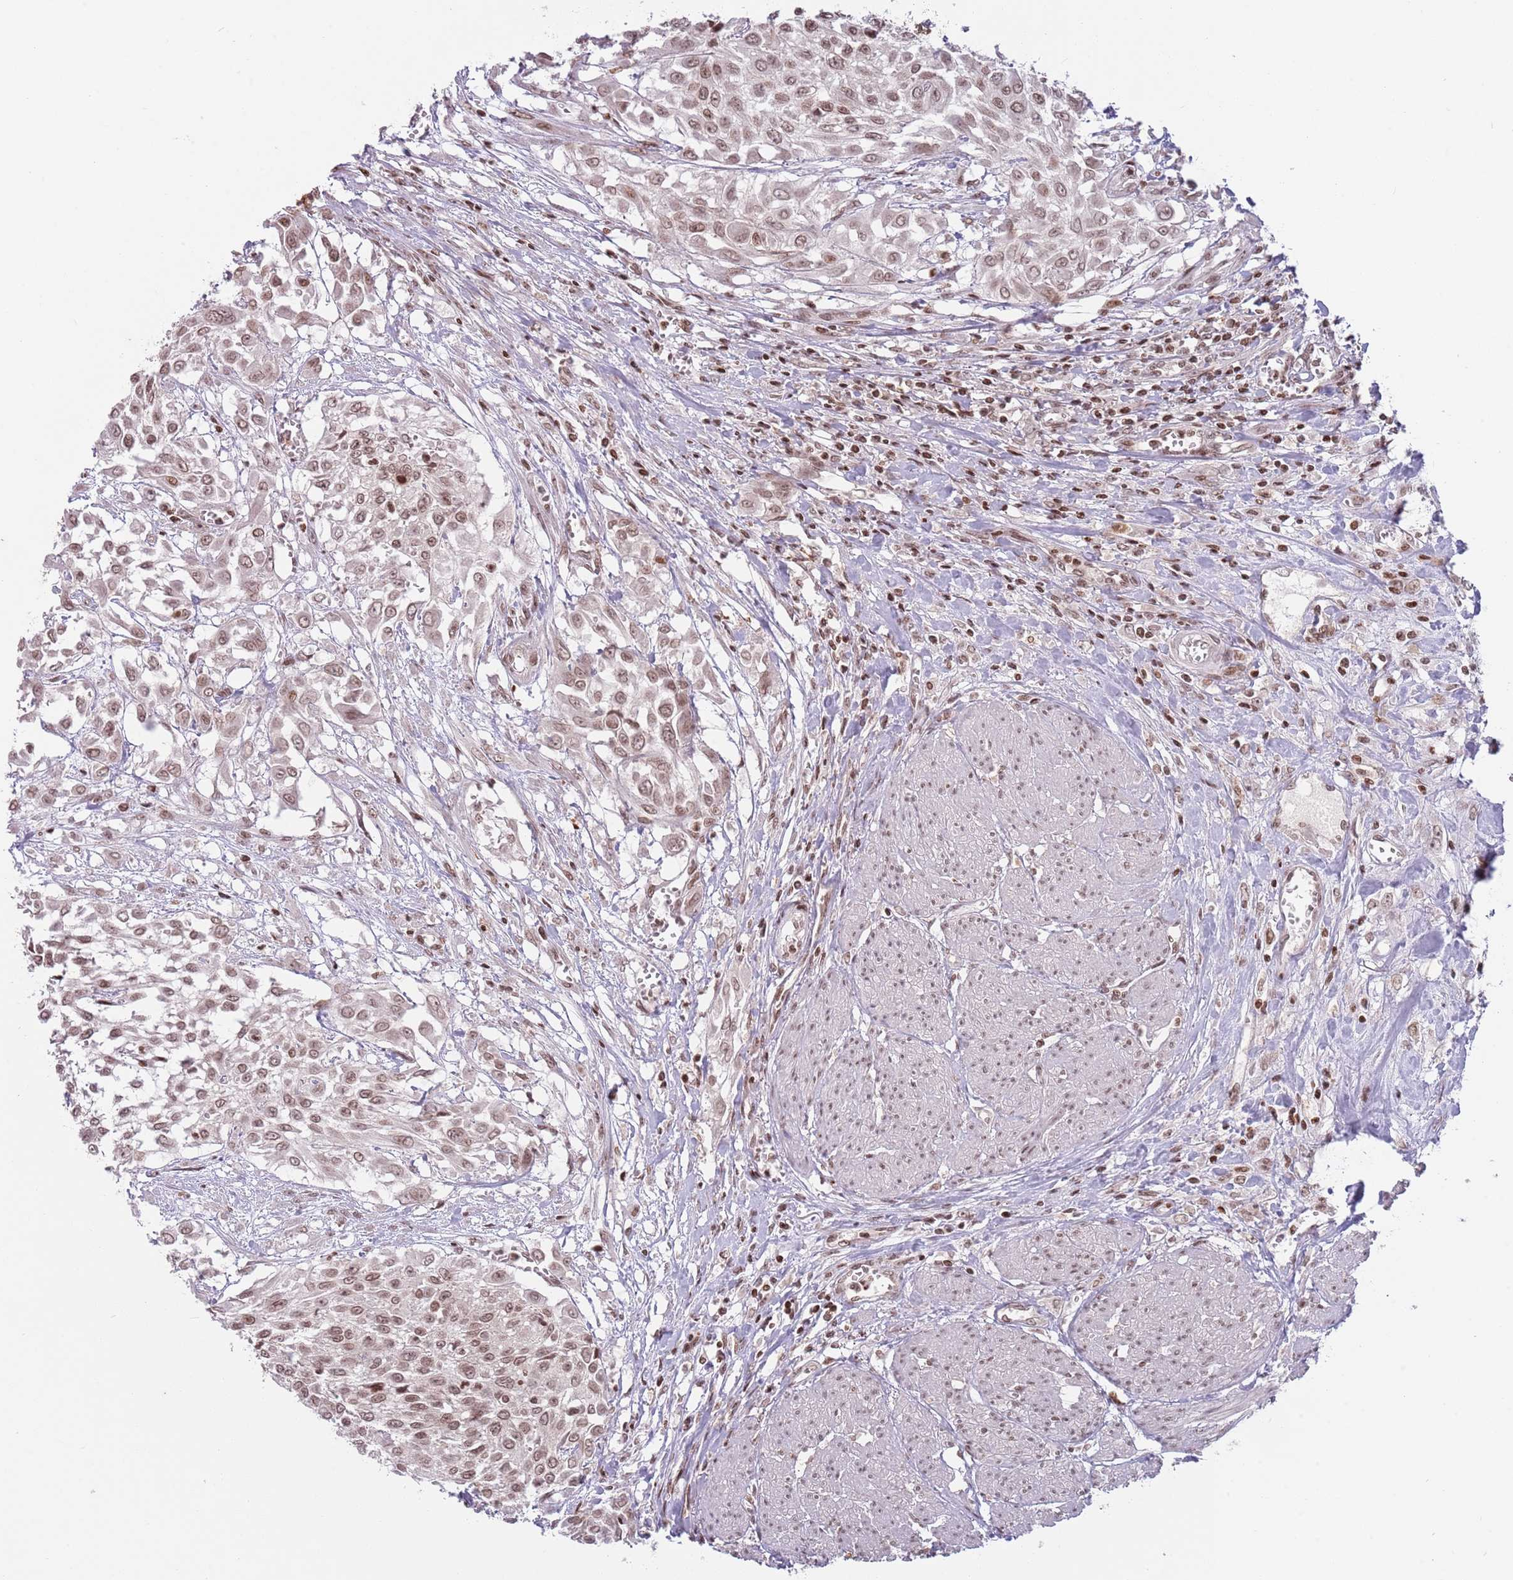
{"staining": {"intensity": "weak", "quantity": ">75%", "location": "nuclear"}, "tissue": "urothelial cancer", "cell_type": "Tumor cells", "image_type": "cancer", "snomed": [{"axis": "morphology", "description": "Urothelial carcinoma, High grade"}, {"axis": "topography", "description": "Urinary bladder"}], "caption": "High-grade urothelial carcinoma stained with a brown dye reveals weak nuclear positive expression in about >75% of tumor cells.", "gene": "SH3RF3", "patient": {"sex": "male", "age": 57}}